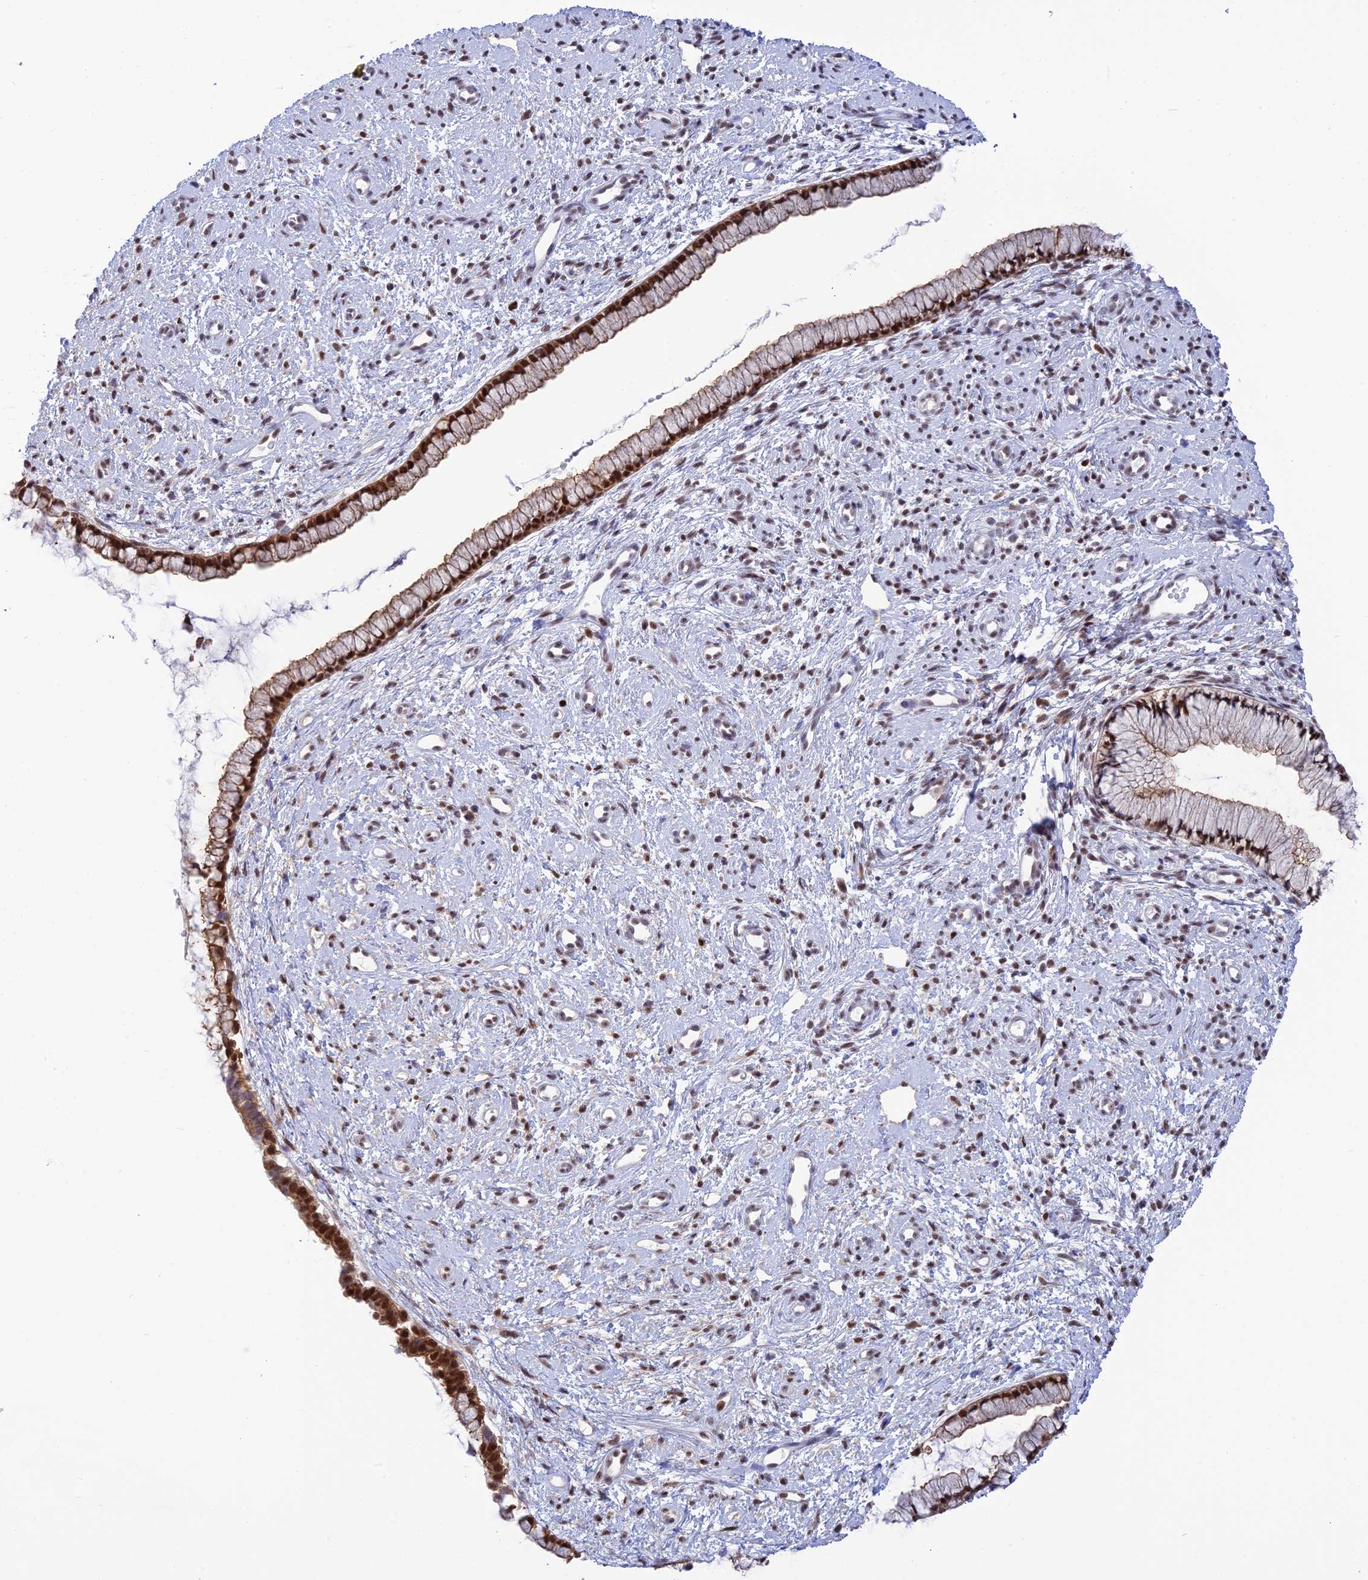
{"staining": {"intensity": "strong", "quantity": ">75%", "location": "cytoplasmic/membranous,nuclear"}, "tissue": "cervix", "cell_type": "Glandular cells", "image_type": "normal", "snomed": [{"axis": "morphology", "description": "Normal tissue, NOS"}, {"axis": "topography", "description": "Cervix"}], "caption": "IHC photomicrograph of normal cervix stained for a protein (brown), which displays high levels of strong cytoplasmic/membranous,nuclear expression in about >75% of glandular cells.", "gene": "TCEA1", "patient": {"sex": "female", "age": 57}}